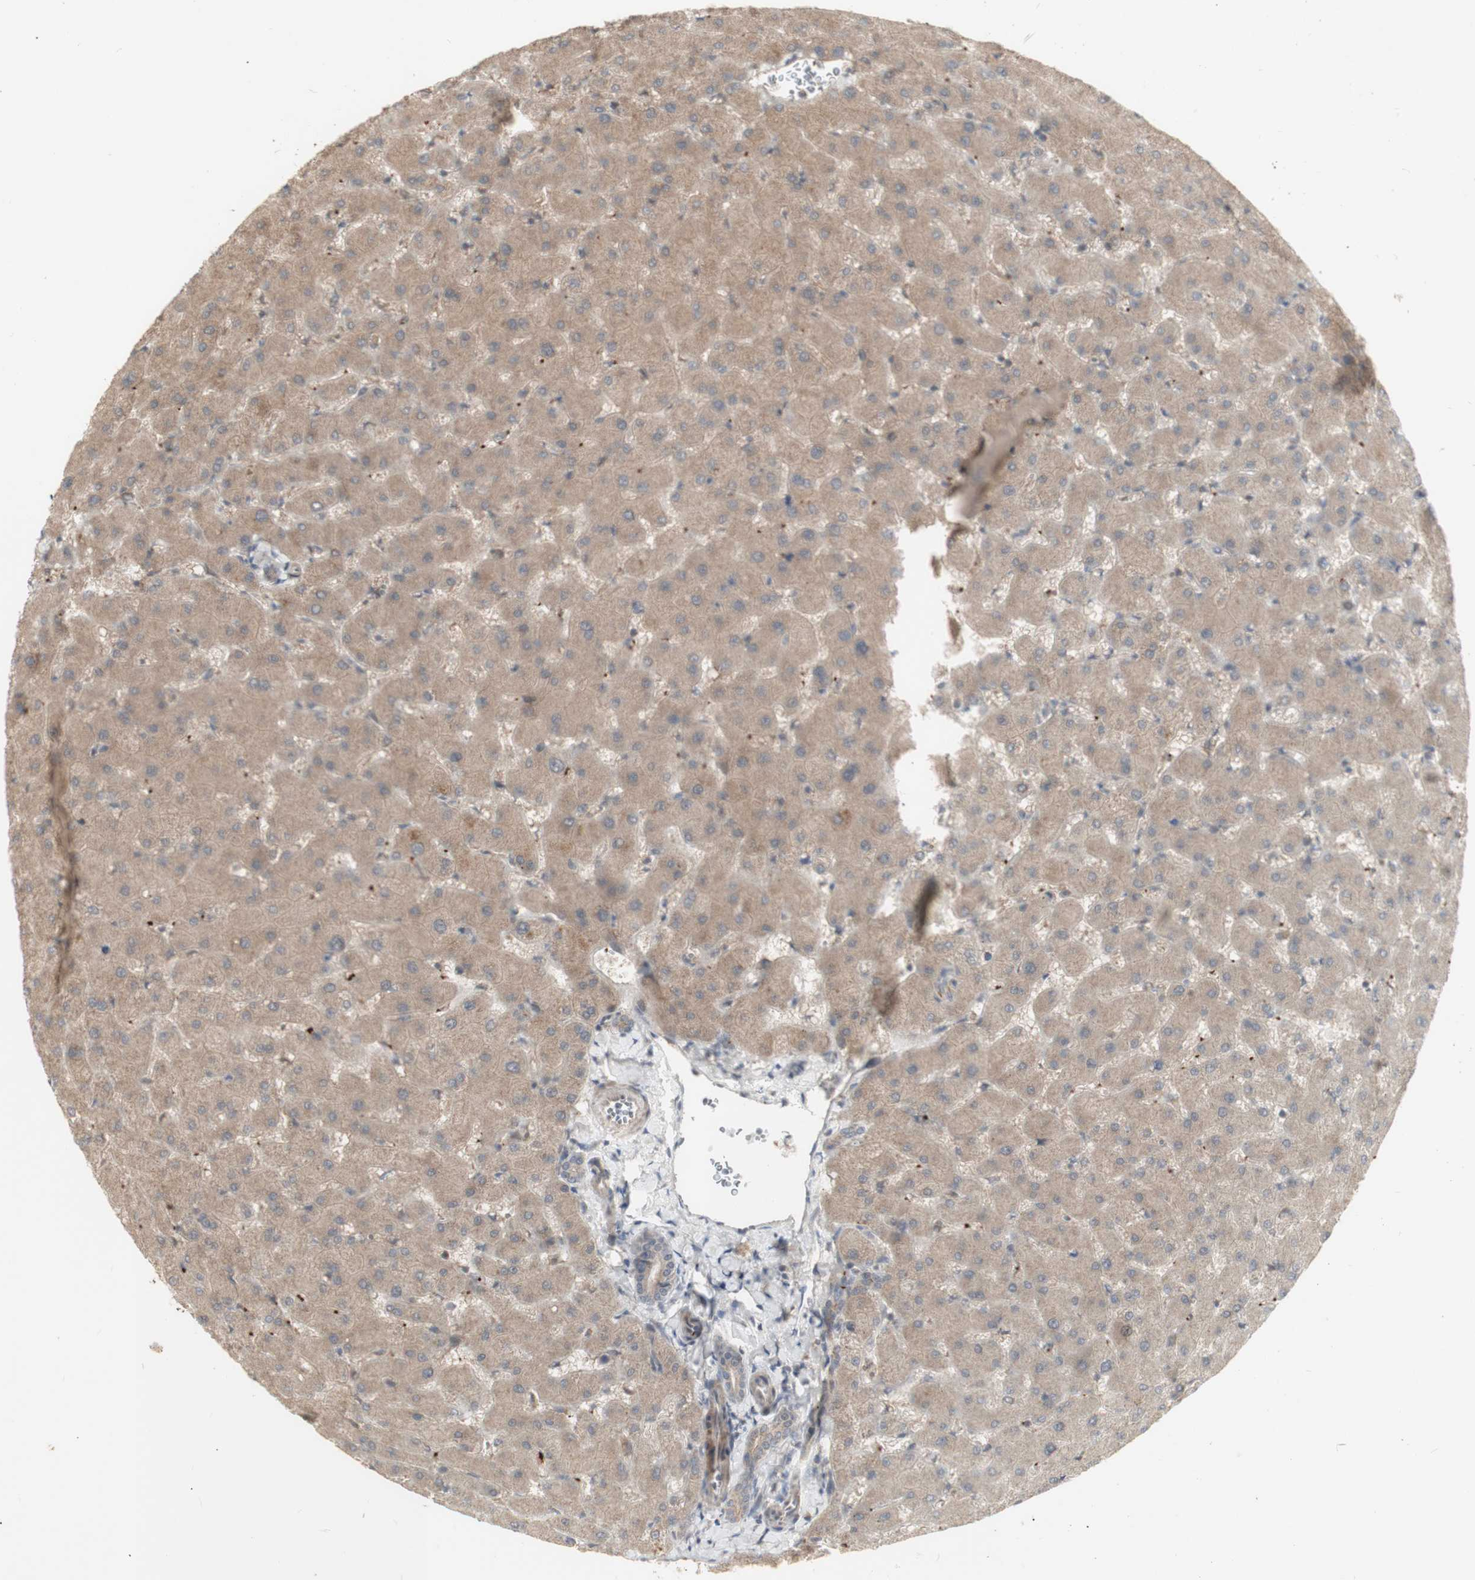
{"staining": {"intensity": "weak", "quantity": ">75%", "location": "cytoplasmic/membranous"}, "tissue": "liver", "cell_type": "Cholangiocytes", "image_type": "normal", "snomed": [{"axis": "morphology", "description": "Normal tissue, NOS"}, {"axis": "topography", "description": "Liver"}], "caption": "Immunohistochemical staining of unremarkable liver reveals low levels of weak cytoplasmic/membranous staining in approximately >75% of cholangiocytes.", "gene": "ALOX12", "patient": {"sex": "female", "age": 63}}